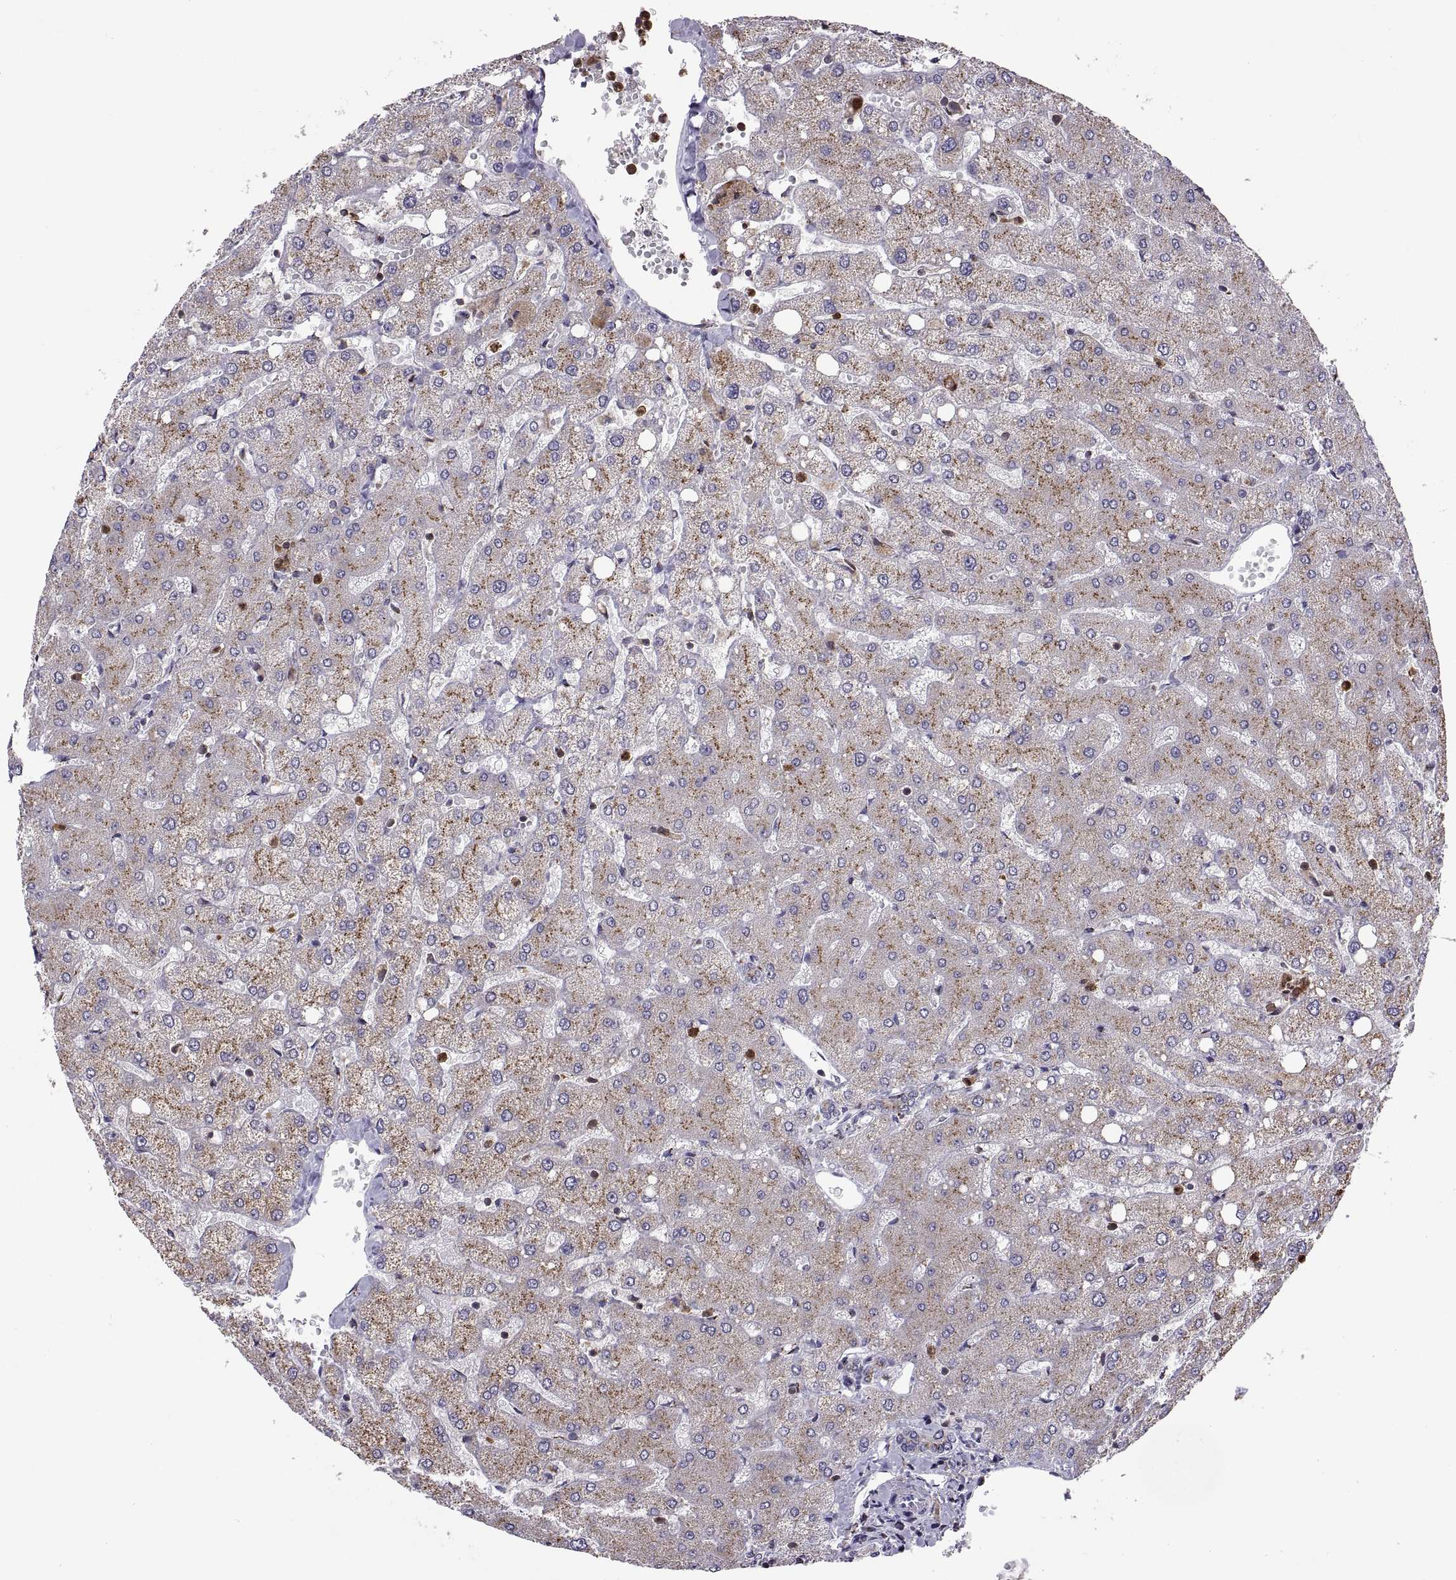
{"staining": {"intensity": "moderate", "quantity": ">75%", "location": "cytoplasmic/membranous"}, "tissue": "liver", "cell_type": "Cholangiocytes", "image_type": "normal", "snomed": [{"axis": "morphology", "description": "Normal tissue, NOS"}, {"axis": "topography", "description": "Liver"}], "caption": "The micrograph demonstrates immunohistochemical staining of normal liver. There is moderate cytoplasmic/membranous staining is present in approximately >75% of cholangiocytes. The staining was performed using DAB, with brown indicating positive protein expression. Nuclei are stained blue with hematoxylin.", "gene": "ACAP1", "patient": {"sex": "female", "age": 54}}